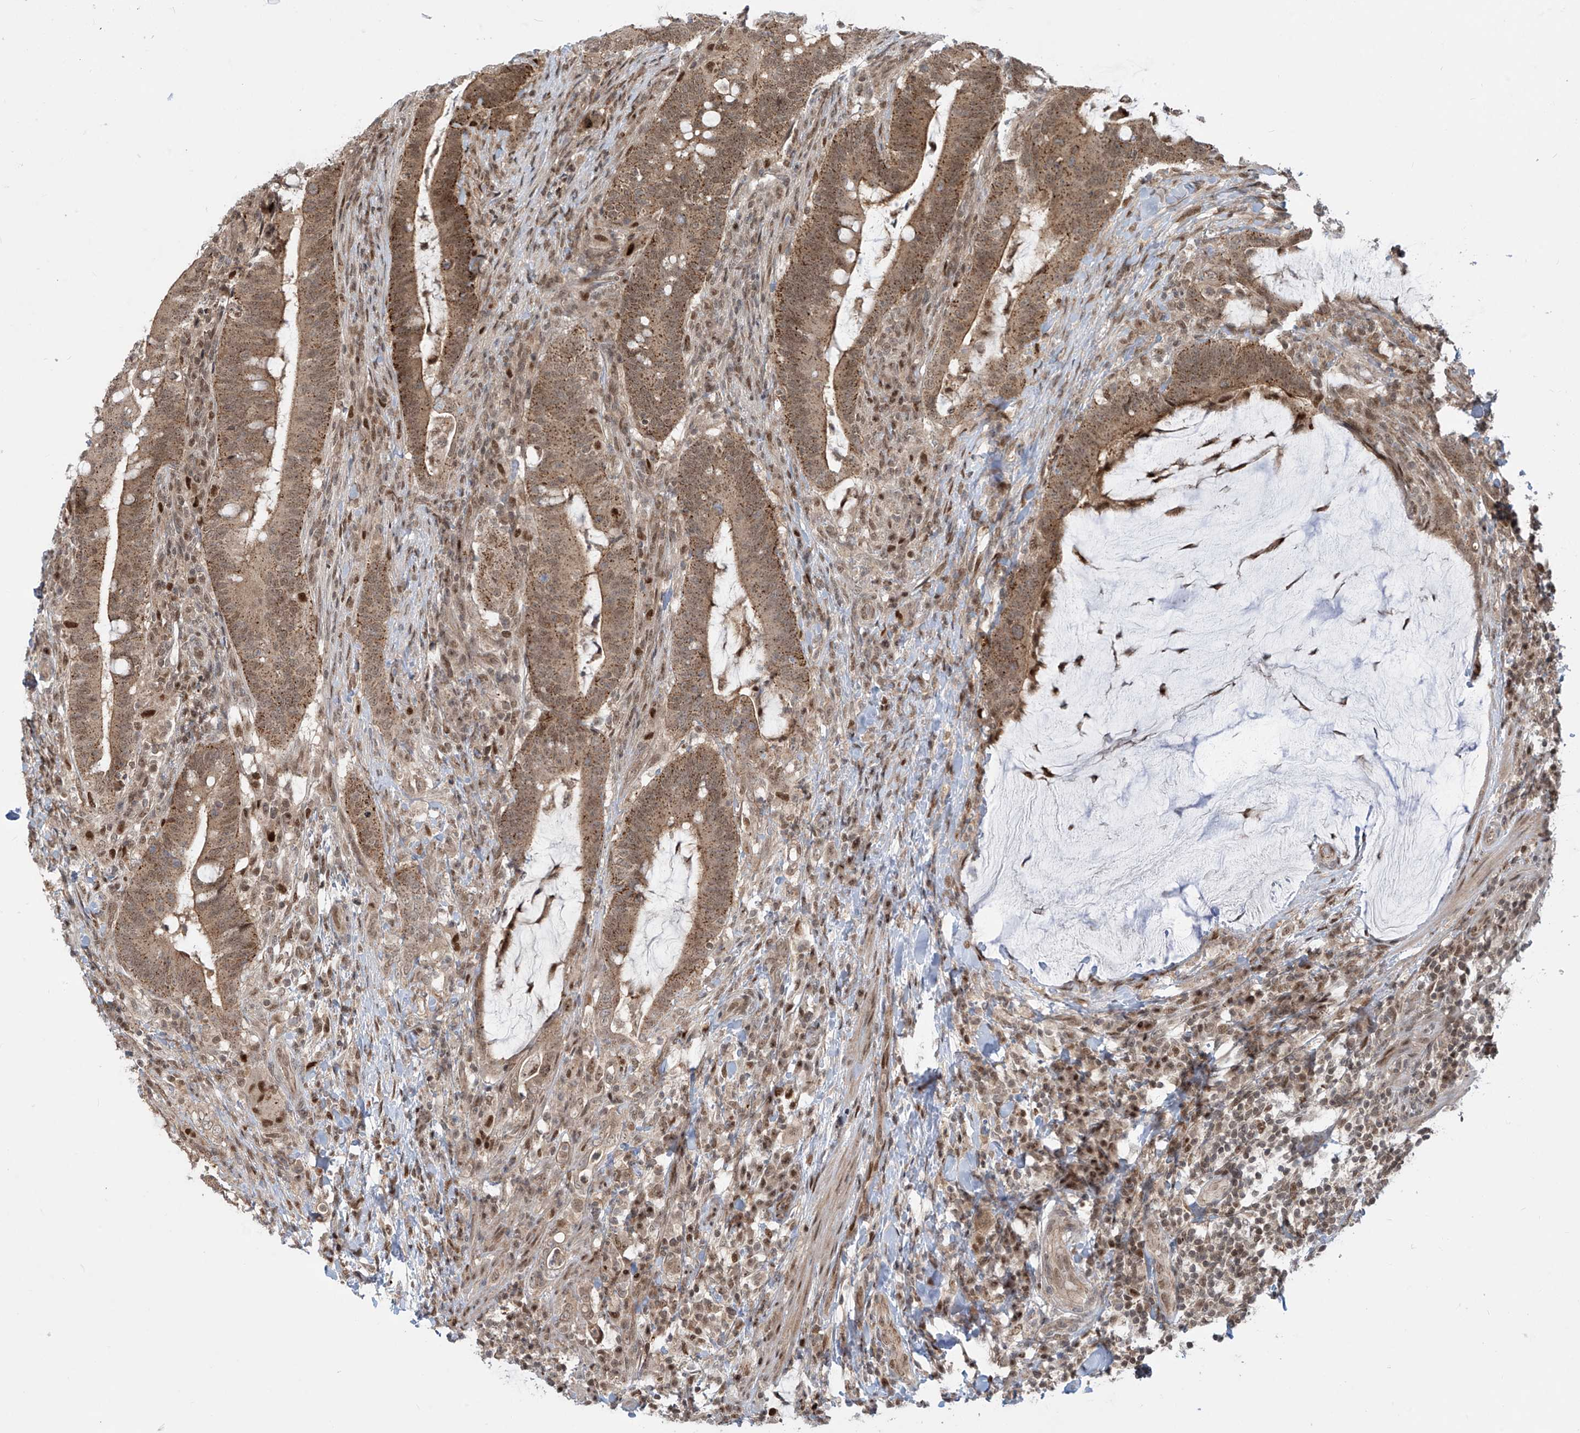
{"staining": {"intensity": "moderate", "quantity": ">75%", "location": "cytoplasmic/membranous,nuclear"}, "tissue": "colorectal cancer", "cell_type": "Tumor cells", "image_type": "cancer", "snomed": [{"axis": "morphology", "description": "Adenocarcinoma, NOS"}, {"axis": "topography", "description": "Colon"}], "caption": "About >75% of tumor cells in human colorectal adenocarcinoma display moderate cytoplasmic/membranous and nuclear protein staining as visualized by brown immunohistochemical staining.", "gene": "LAGE3", "patient": {"sex": "female", "age": 66}}